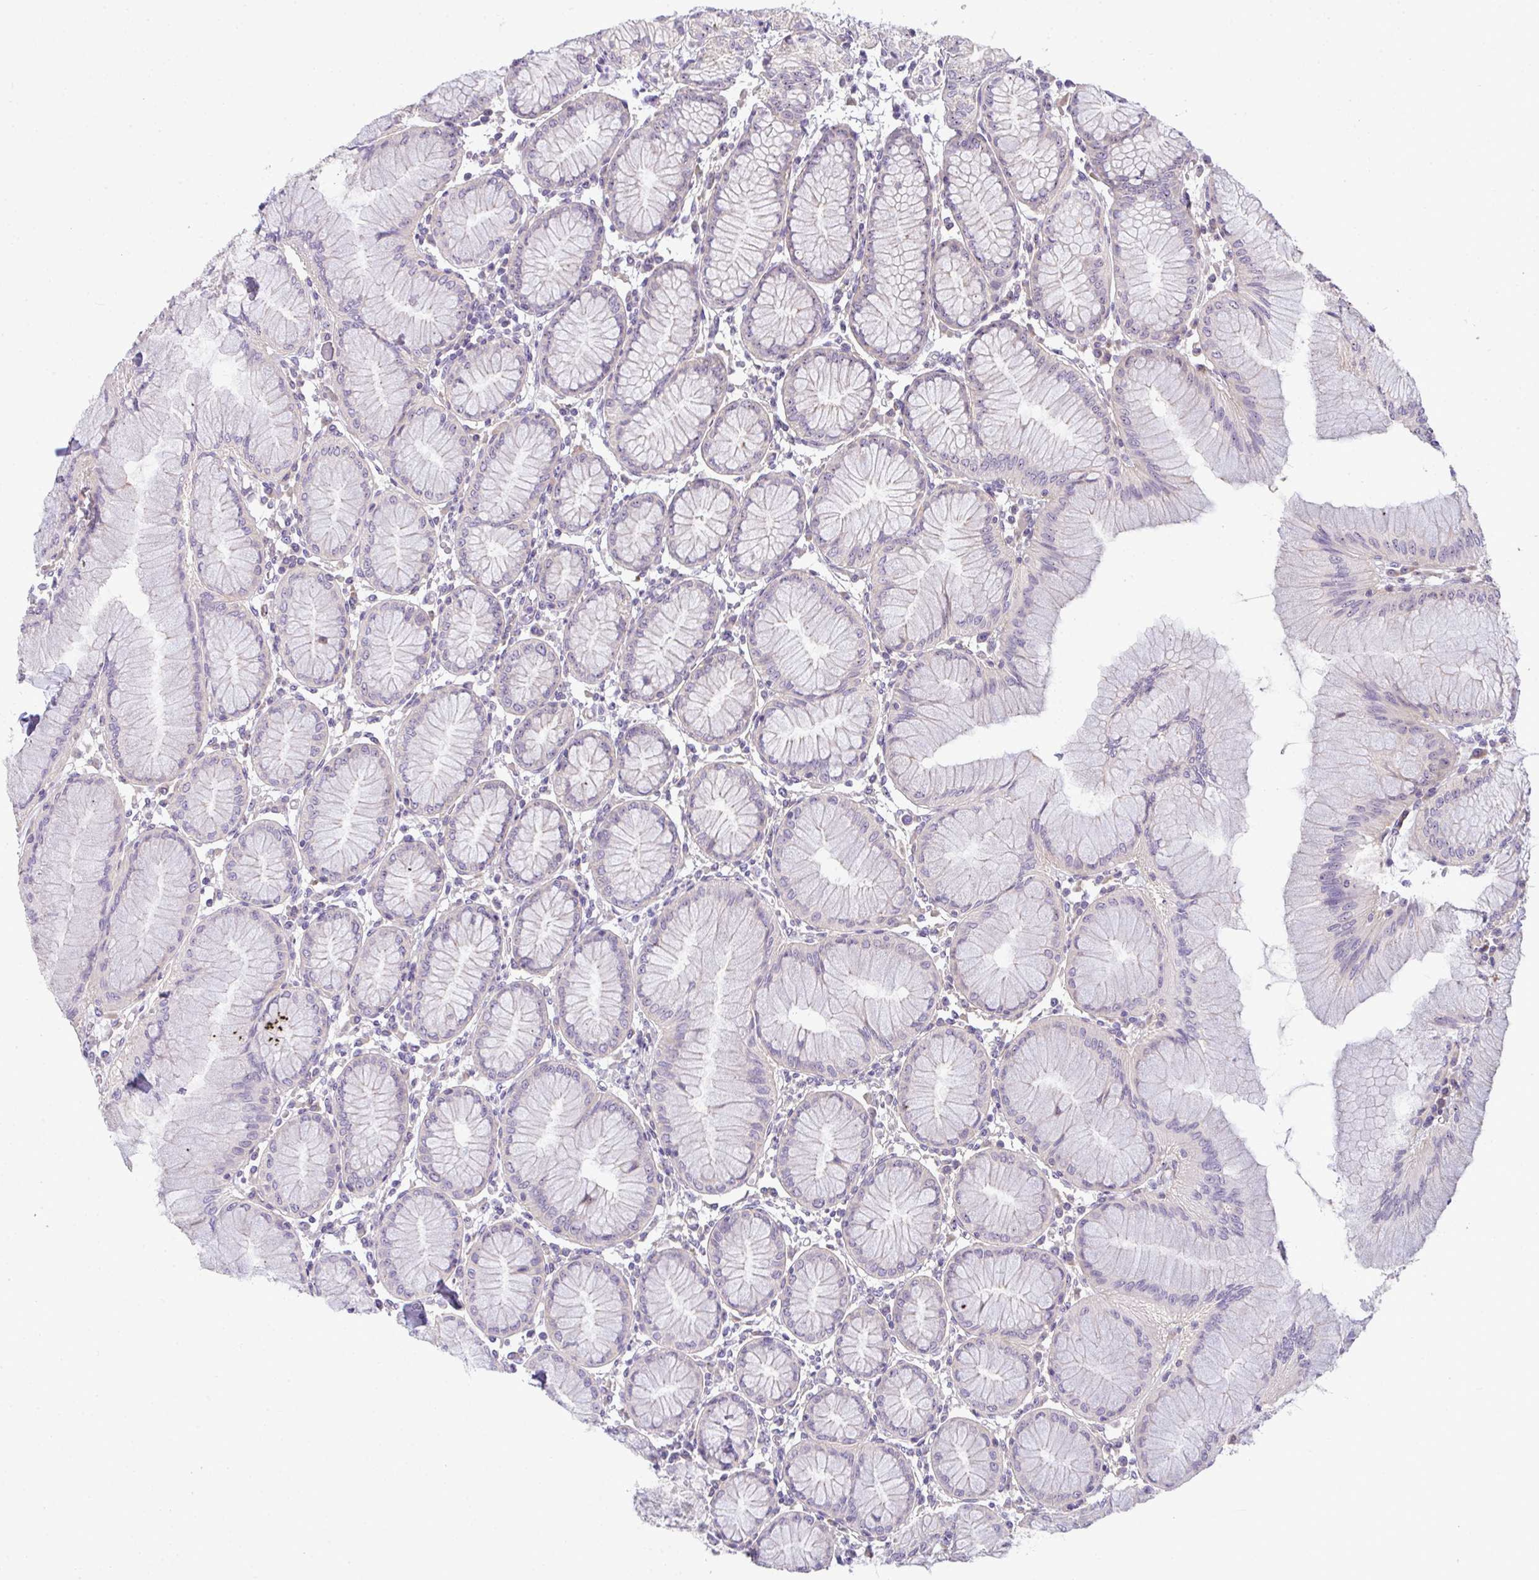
{"staining": {"intensity": "negative", "quantity": "none", "location": "none"}, "tissue": "stomach", "cell_type": "Glandular cells", "image_type": "normal", "snomed": [{"axis": "morphology", "description": "Normal tissue, NOS"}, {"axis": "topography", "description": "Stomach"}], "caption": "A high-resolution micrograph shows IHC staining of normal stomach, which demonstrates no significant expression in glandular cells.", "gene": "NT5C1A", "patient": {"sex": "female", "age": 57}}